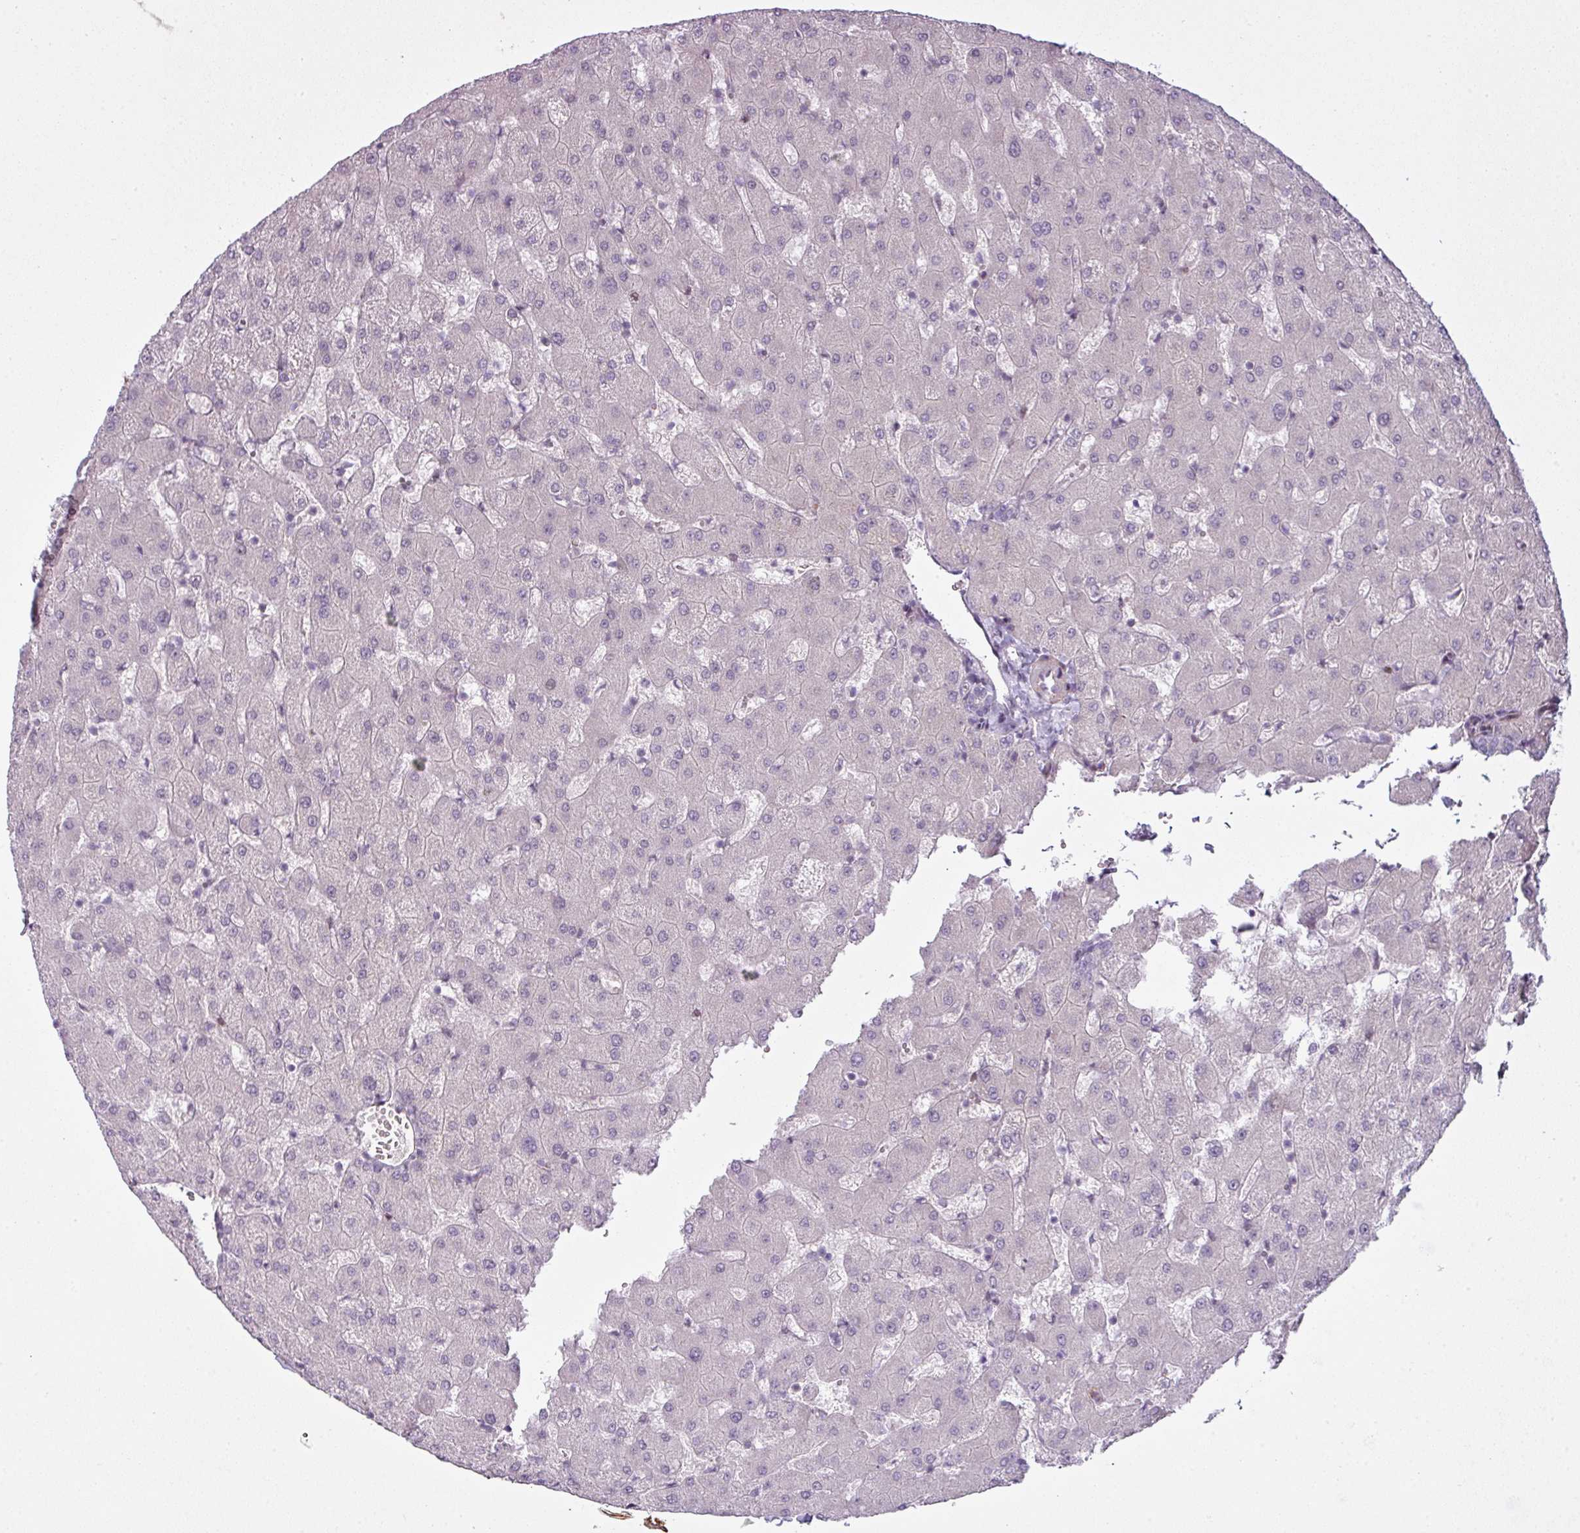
{"staining": {"intensity": "negative", "quantity": "none", "location": "none"}, "tissue": "liver", "cell_type": "Cholangiocytes", "image_type": "normal", "snomed": [{"axis": "morphology", "description": "Normal tissue, NOS"}, {"axis": "topography", "description": "Liver"}], "caption": "Immunohistochemistry (IHC) photomicrograph of normal liver stained for a protein (brown), which exhibits no expression in cholangiocytes.", "gene": "ZNF688", "patient": {"sex": "female", "age": 63}}